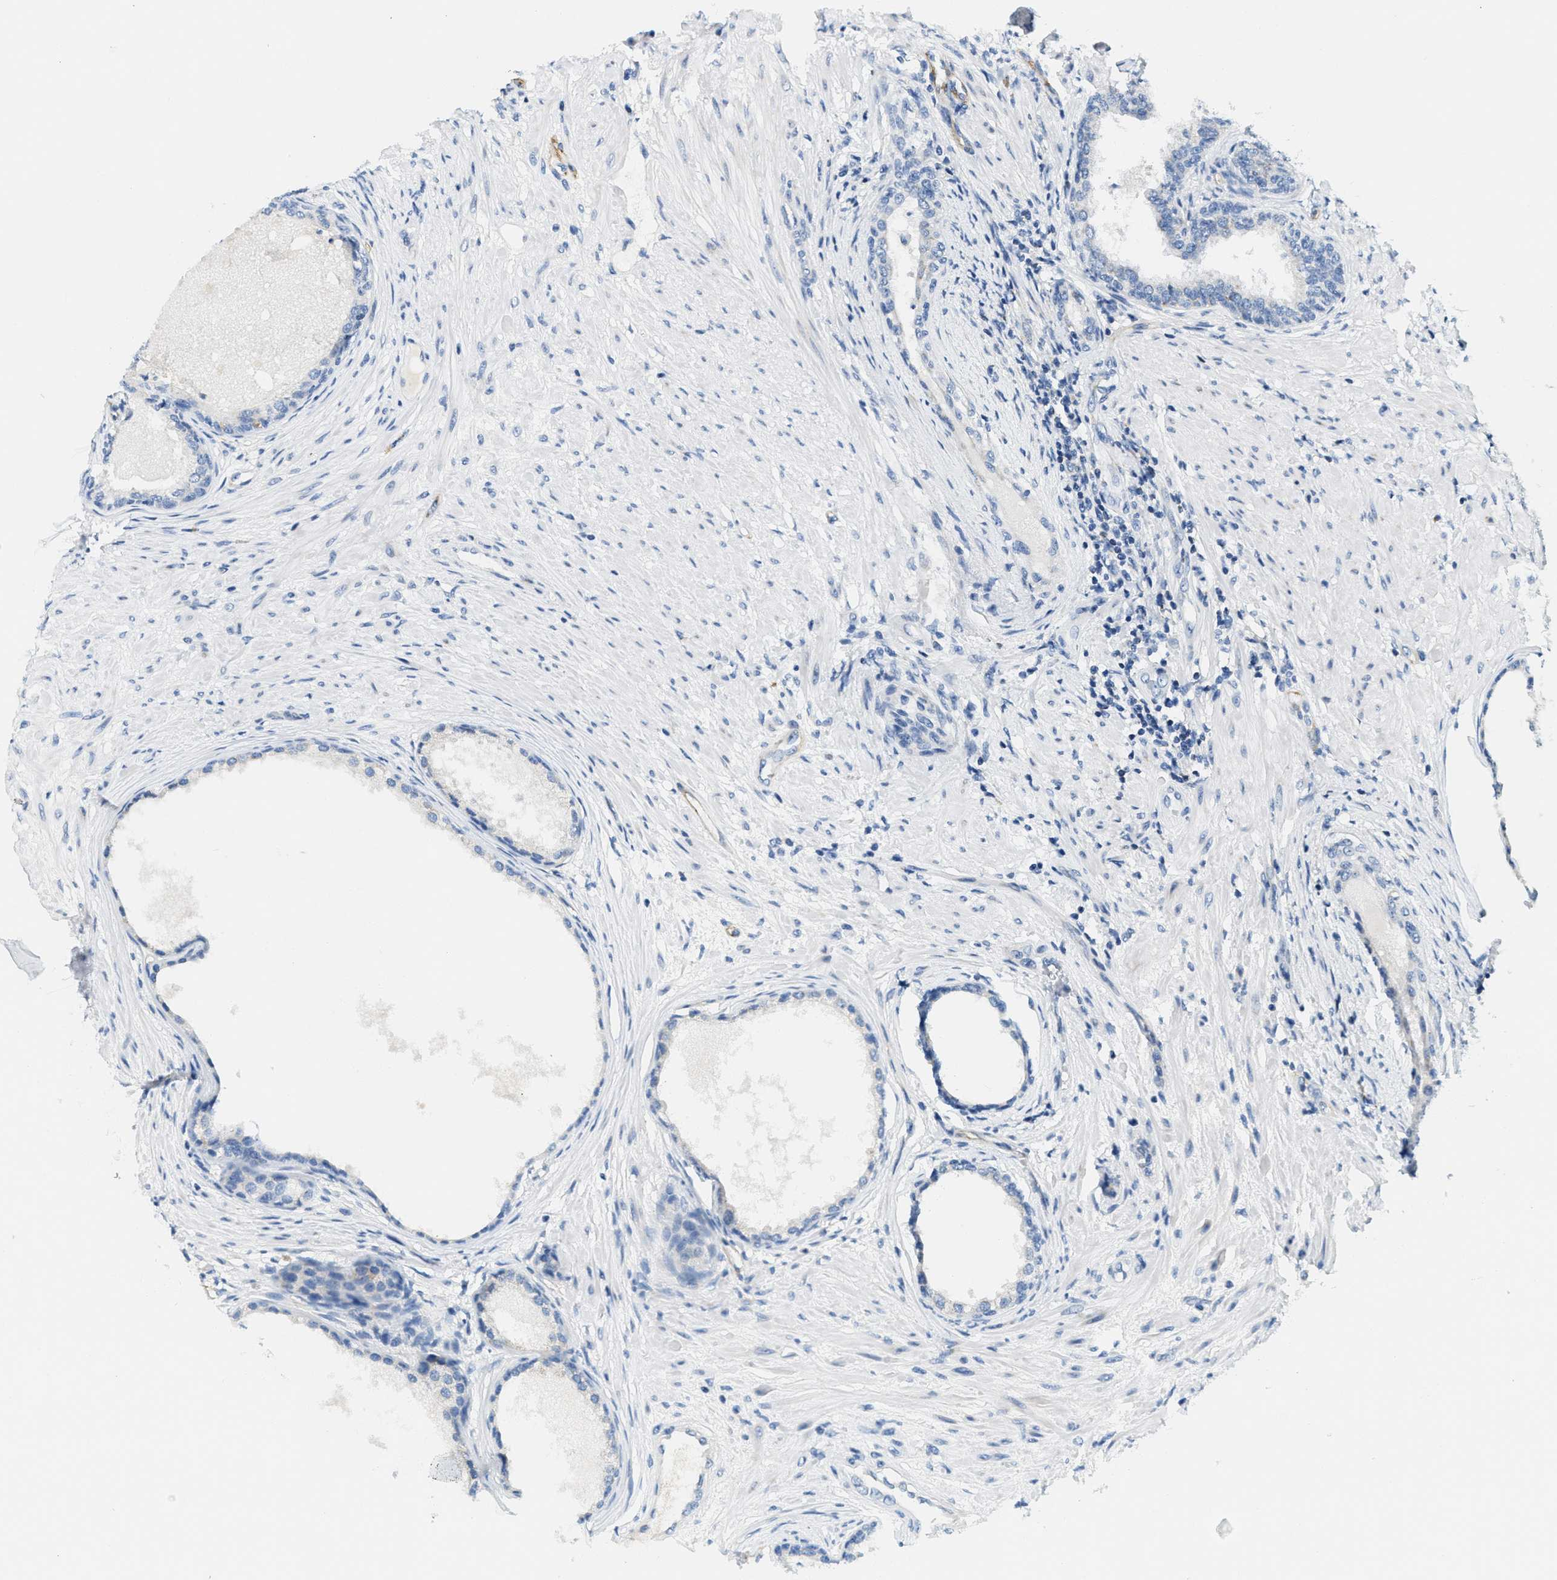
{"staining": {"intensity": "negative", "quantity": "none", "location": "none"}, "tissue": "prostate", "cell_type": "Glandular cells", "image_type": "normal", "snomed": [{"axis": "morphology", "description": "Normal tissue, NOS"}, {"axis": "topography", "description": "Prostate"}], "caption": "IHC micrograph of unremarkable human prostate stained for a protein (brown), which reveals no expression in glandular cells. The staining is performed using DAB (3,3'-diaminobenzidine) brown chromogen with nuclei counter-stained in using hematoxylin.", "gene": "CA4", "patient": {"sex": "male", "age": 76}}